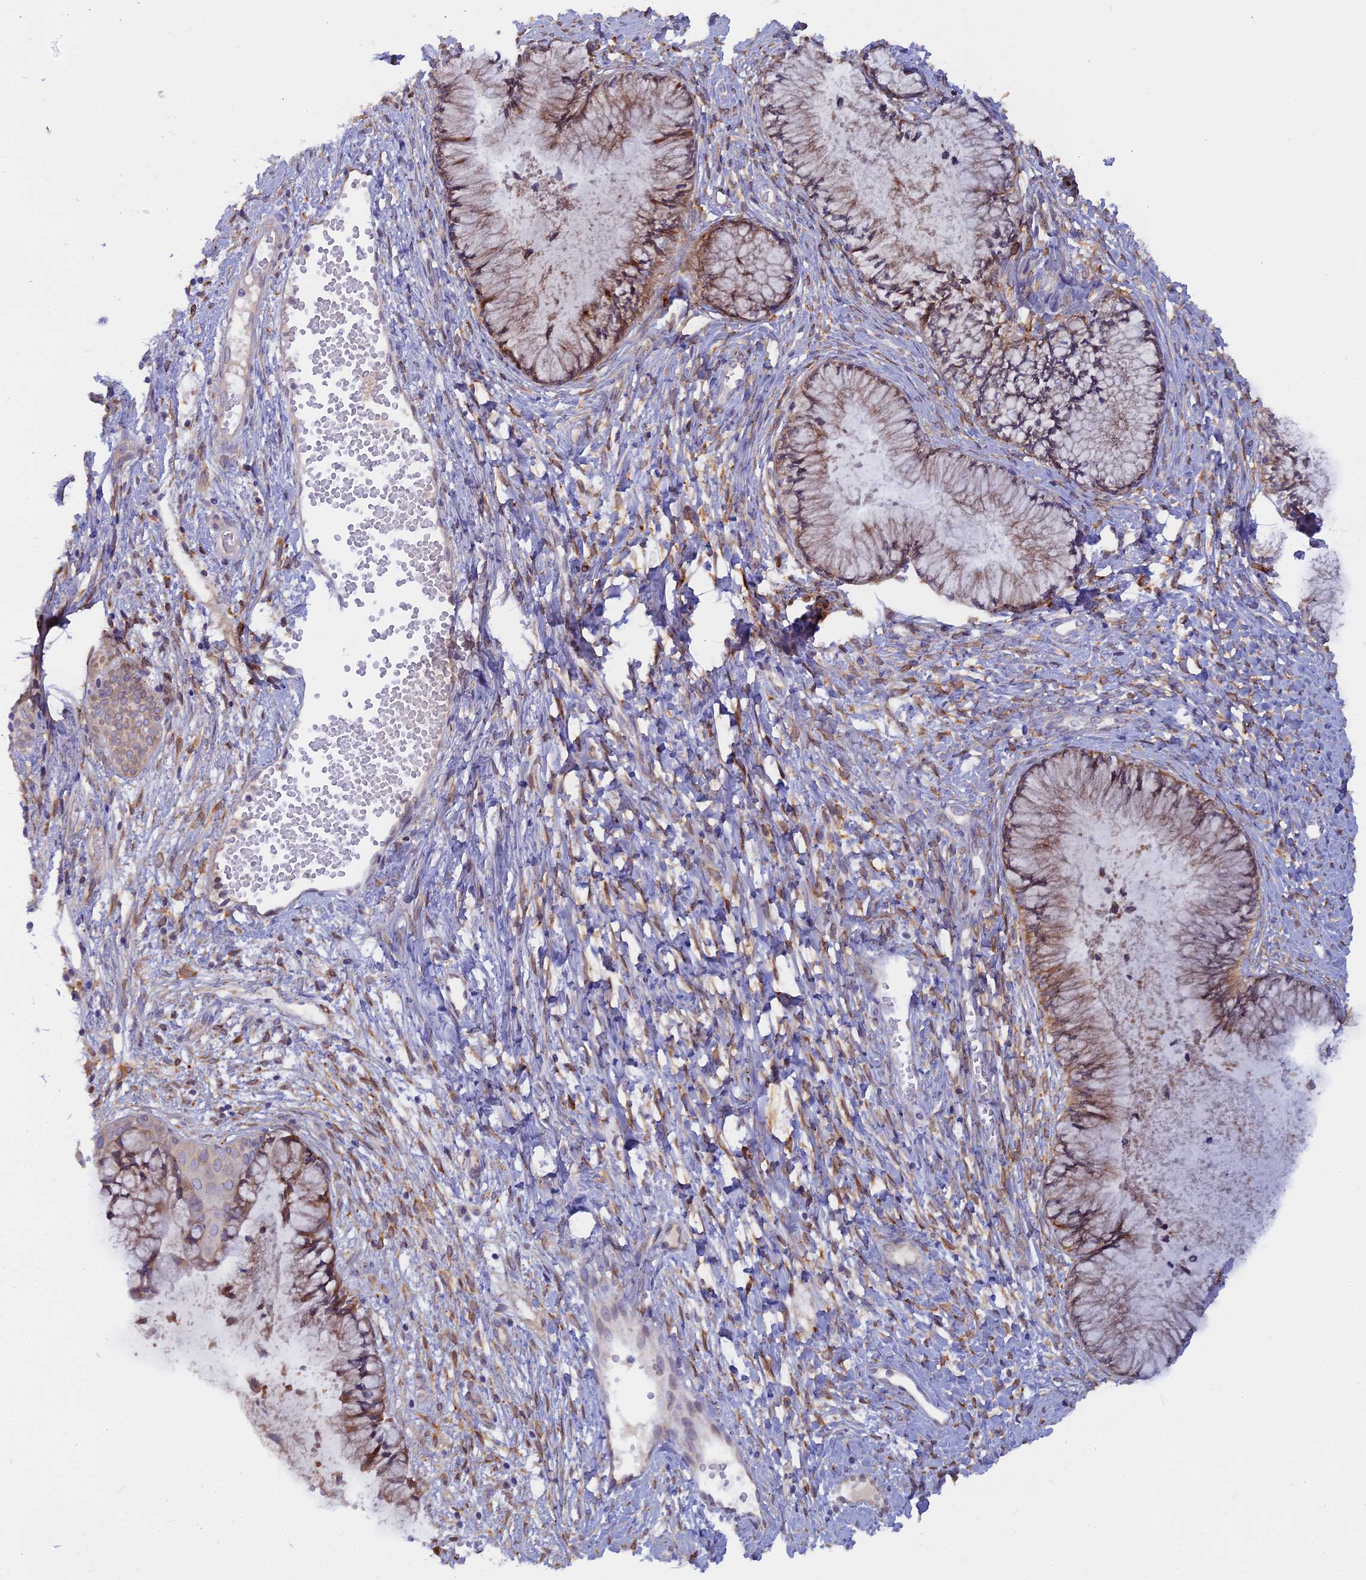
{"staining": {"intensity": "moderate", "quantity": "25%-75%", "location": "cytoplasmic/membranous"}, "tissue": "cervix", "cell_type": "Glandular cells", "image_type": "normal", "snomed": [{"axis": "morphology", "description": "Normal tissue, NOS"}, {"axis": "topography", "description": "Cervix"}], "caption": "Protein expression analysis of unremarkable cervix shows moderate cytoplasmic/membranous positivity in approximately 25%-75% of glandular cells.", "gene": "TLCD1", "patient": {"sex": "female", "age": 42}}